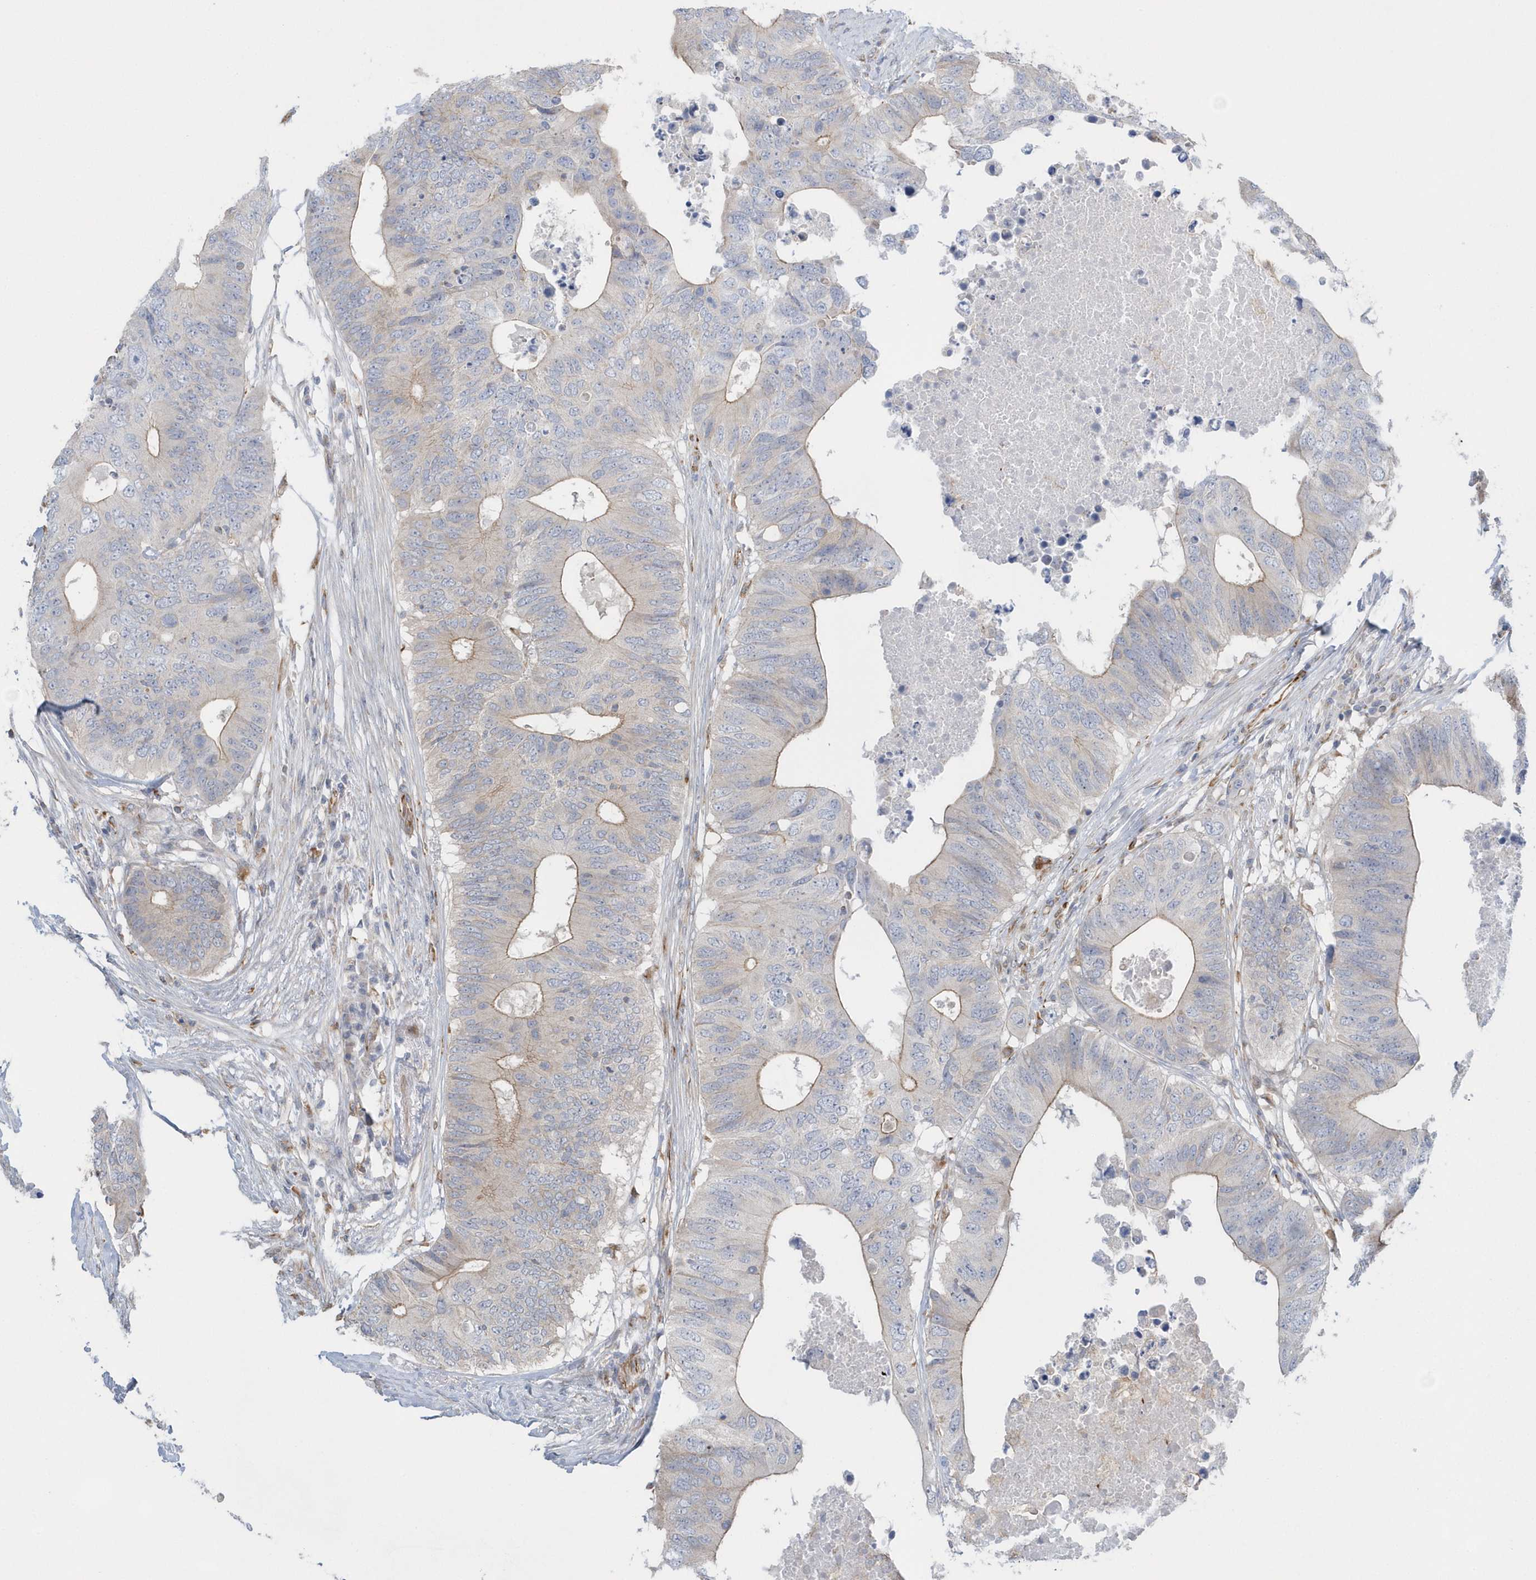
{"staining": {"intensity": "weak", "quantity": "25%-75%", "location": "cytoplasmic/membranous"}, "tissue": "colorectal cancer", "cell_type": "Tumor cells", "image_type": "cancer", "snomed": [{"axis": "morphology", "description": "Adenocarcinoma, NOS"}, {"axis": "topography", "description": "Colon"}], "caption": "Tumor cells reveal low levels of weak cytoplasmic/membranous positivity in about 25%-75% of cells in adenocarcinoma (colorectal).", "gene": "RAB17", "patient": {"sex": "male", "age": 71}}